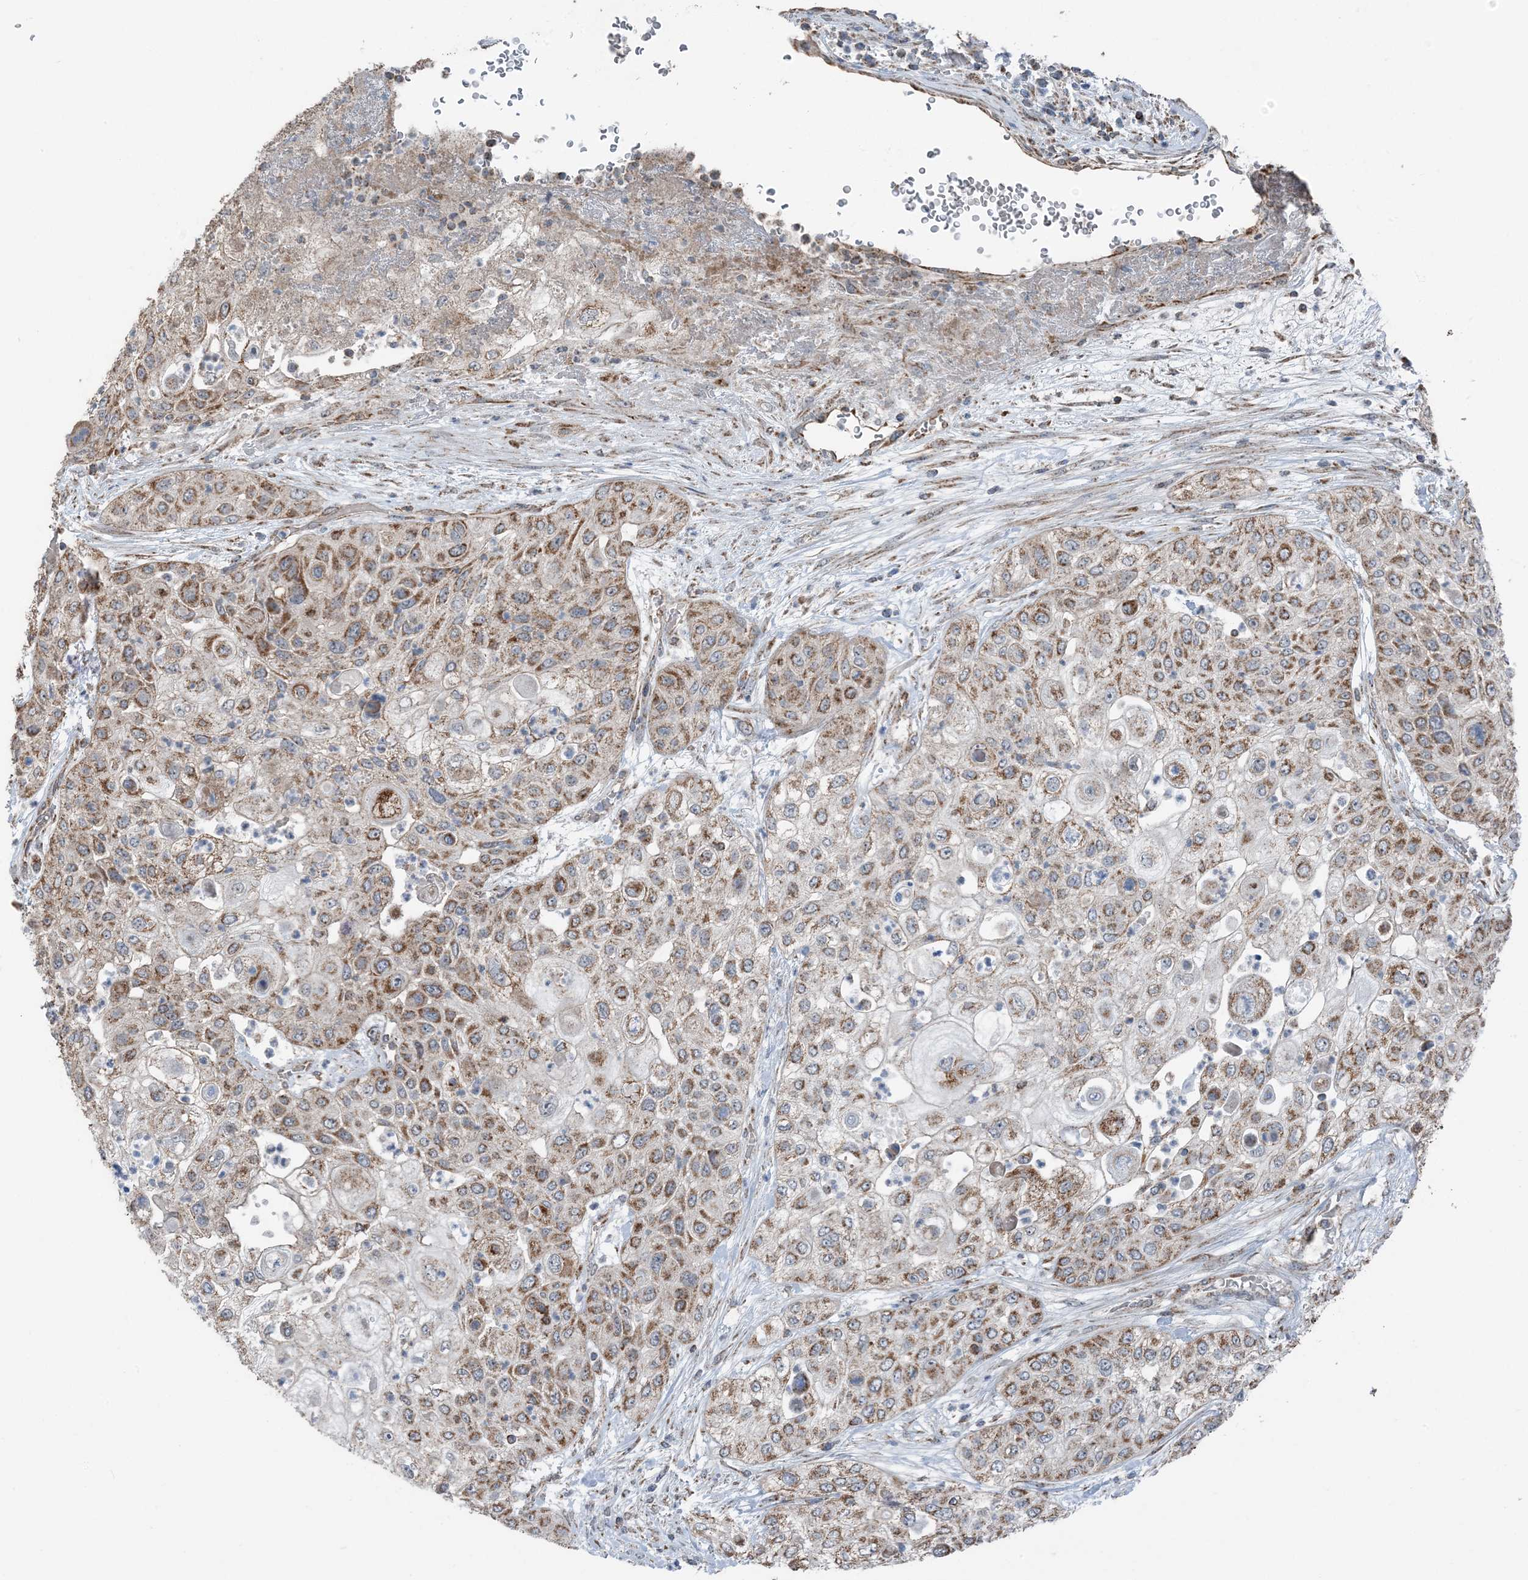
{"staining": {"intensity": "moderate", "quantity": ">75%", "location": "cytoplasmic/membranous"}, "tissue": "urothelial cancer", "cell_type": "Tumor cells", "image_type": "cancer", "snomed": [{"axis": "morphology", "description": "Urothelial carcinoma, High grade"}, {"axis": "topography", "description": "Urinary bladder"}], "caption": "Urothelial cancer stained for a protein exhibits moderate cytoplasmic/membranous positivity in tumor cells.", "gene": "PILRB", "patient": {"sex": "female", "age": 79}}